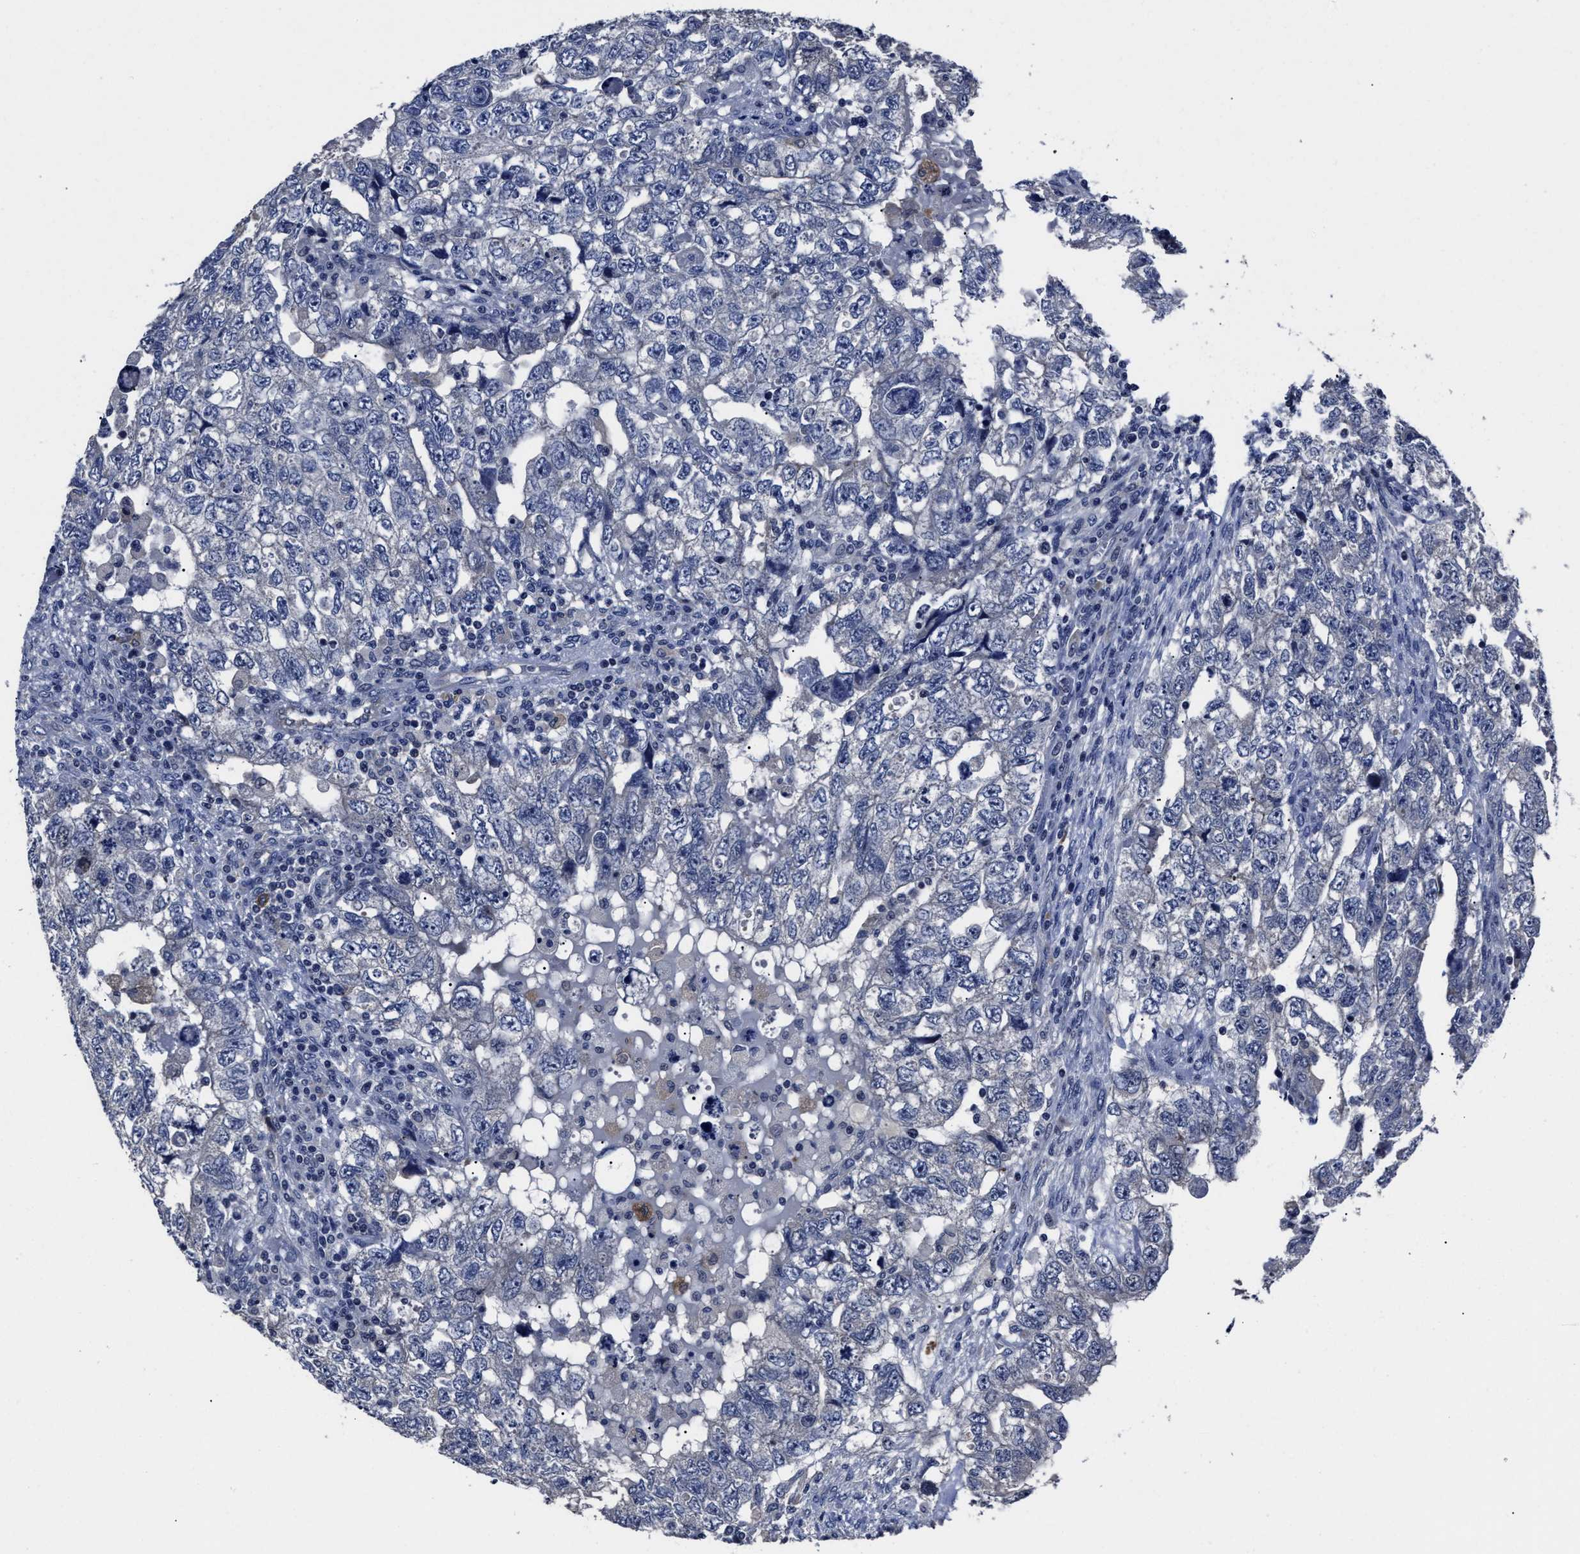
{"staining": {"intensity": "negative", "quantity": "none", "location": "none"}, "tissue": "testis cancer", "cell_type": "Tumor cells", "image_type": "cancer", "snomed": [{"axis": "morphology", "description": "Carcinoma, Embryonal, NOS"}, {"axis": "topography", "description": "Testis"}], "caption": "Testis cancer was stained to show a protein in brown. There is no significant staining in tumor cells.", "gene": "RSBN1L", "patient": {"sex": "male", "age": 36}}